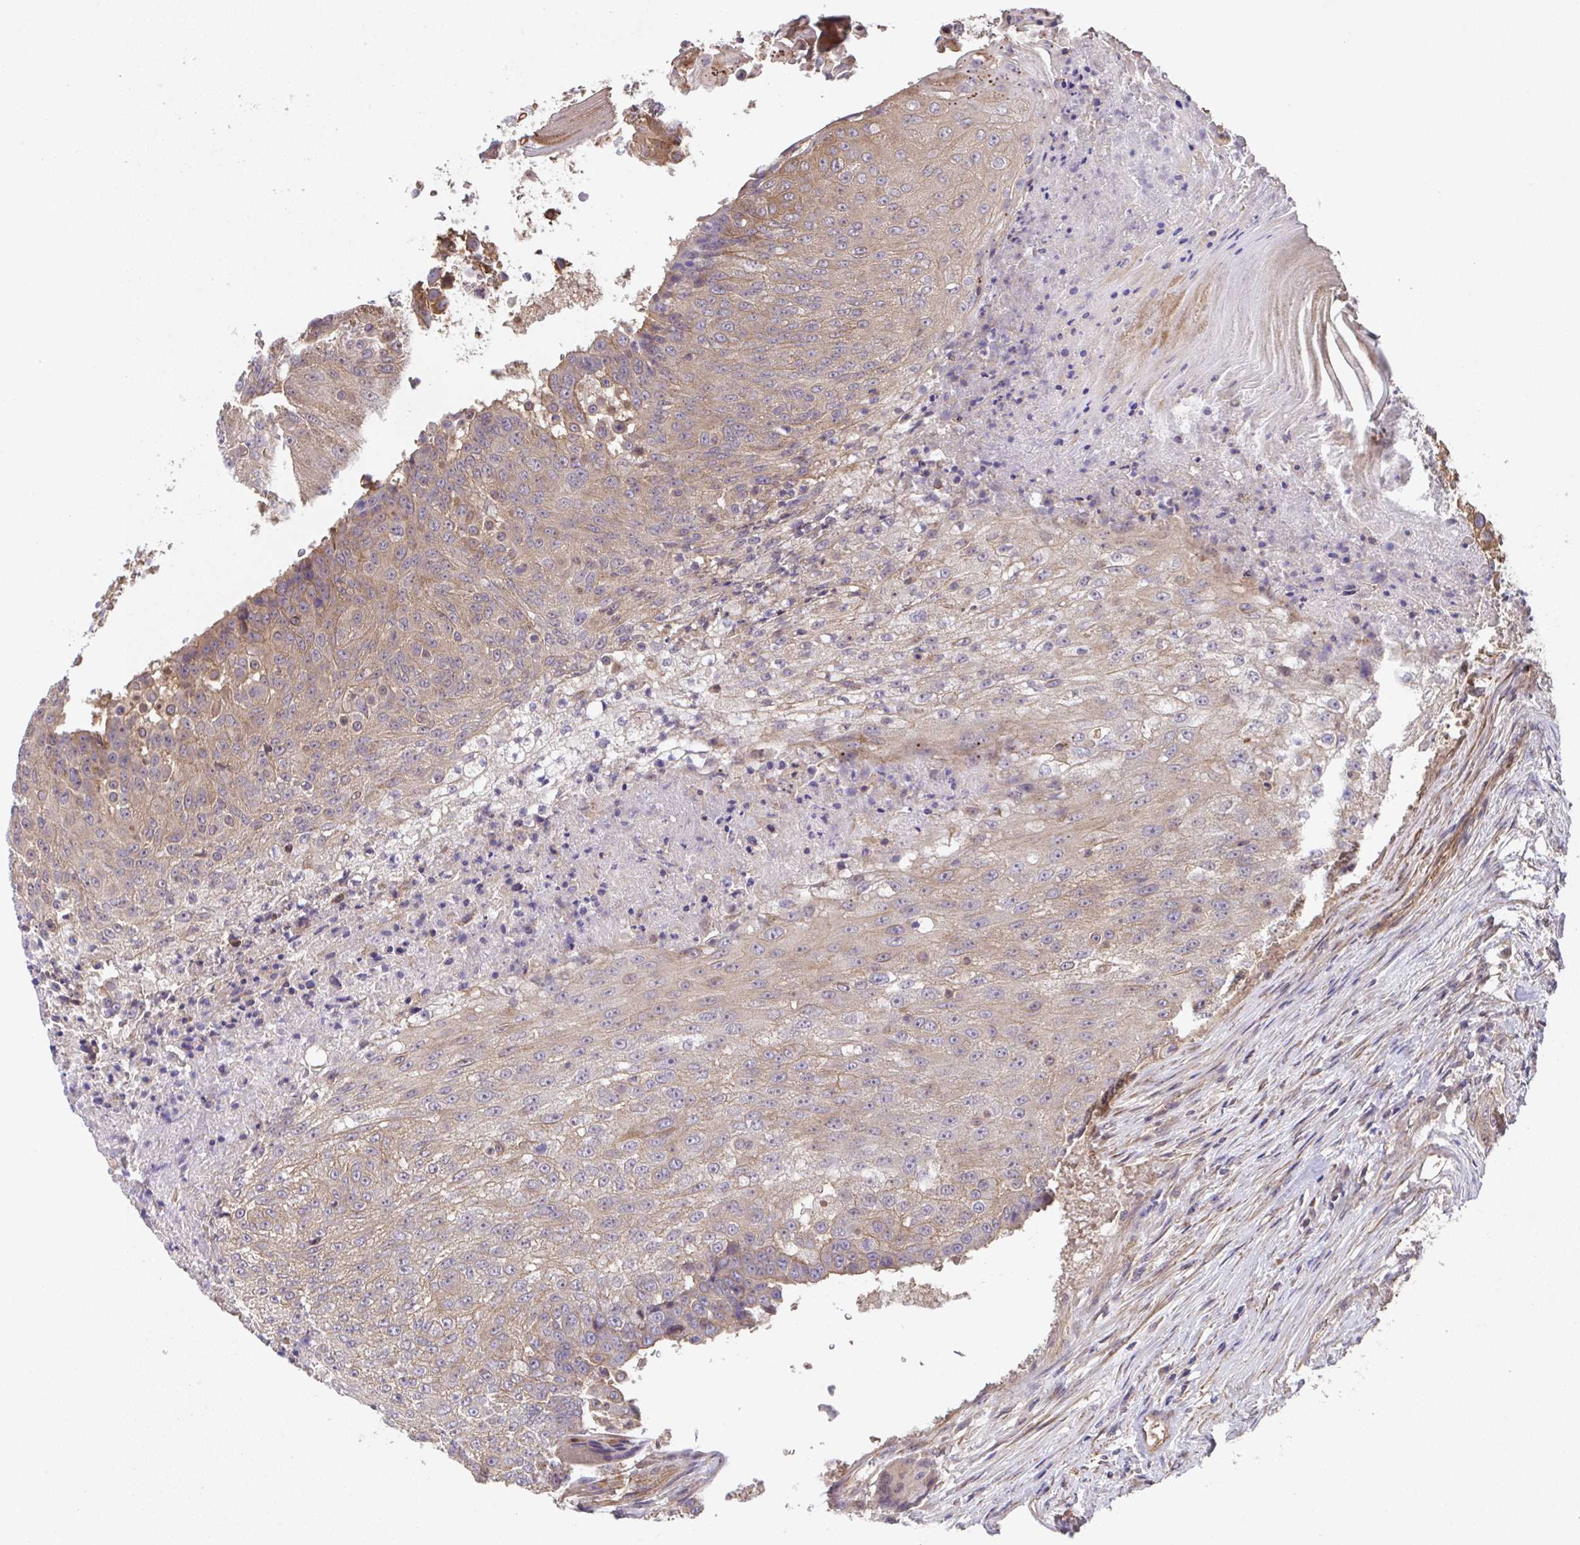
{"staining": {"intensity": "moderate", "quantity": ">75%", "location": "cytoplasmic/membranous"}, "tissue": "urothelial cancer", "cell_type": "Tumor cells", "image_type": "cancer", "snomed": [{"axis": "morphology", "description": "Urothelial carcinoma, High grade"}, {"axis": "topography", "description": "Urinary bladder"}], "caption": "Moderate cytoplasmic/membranous positivity for a protein is appreciated in about >75% of tumor cells of urothelial carcinoma (high-grade) using immunohistochemistry.", "gene": "ZNF696", "patient": {"sex": "female", "age": 63}}